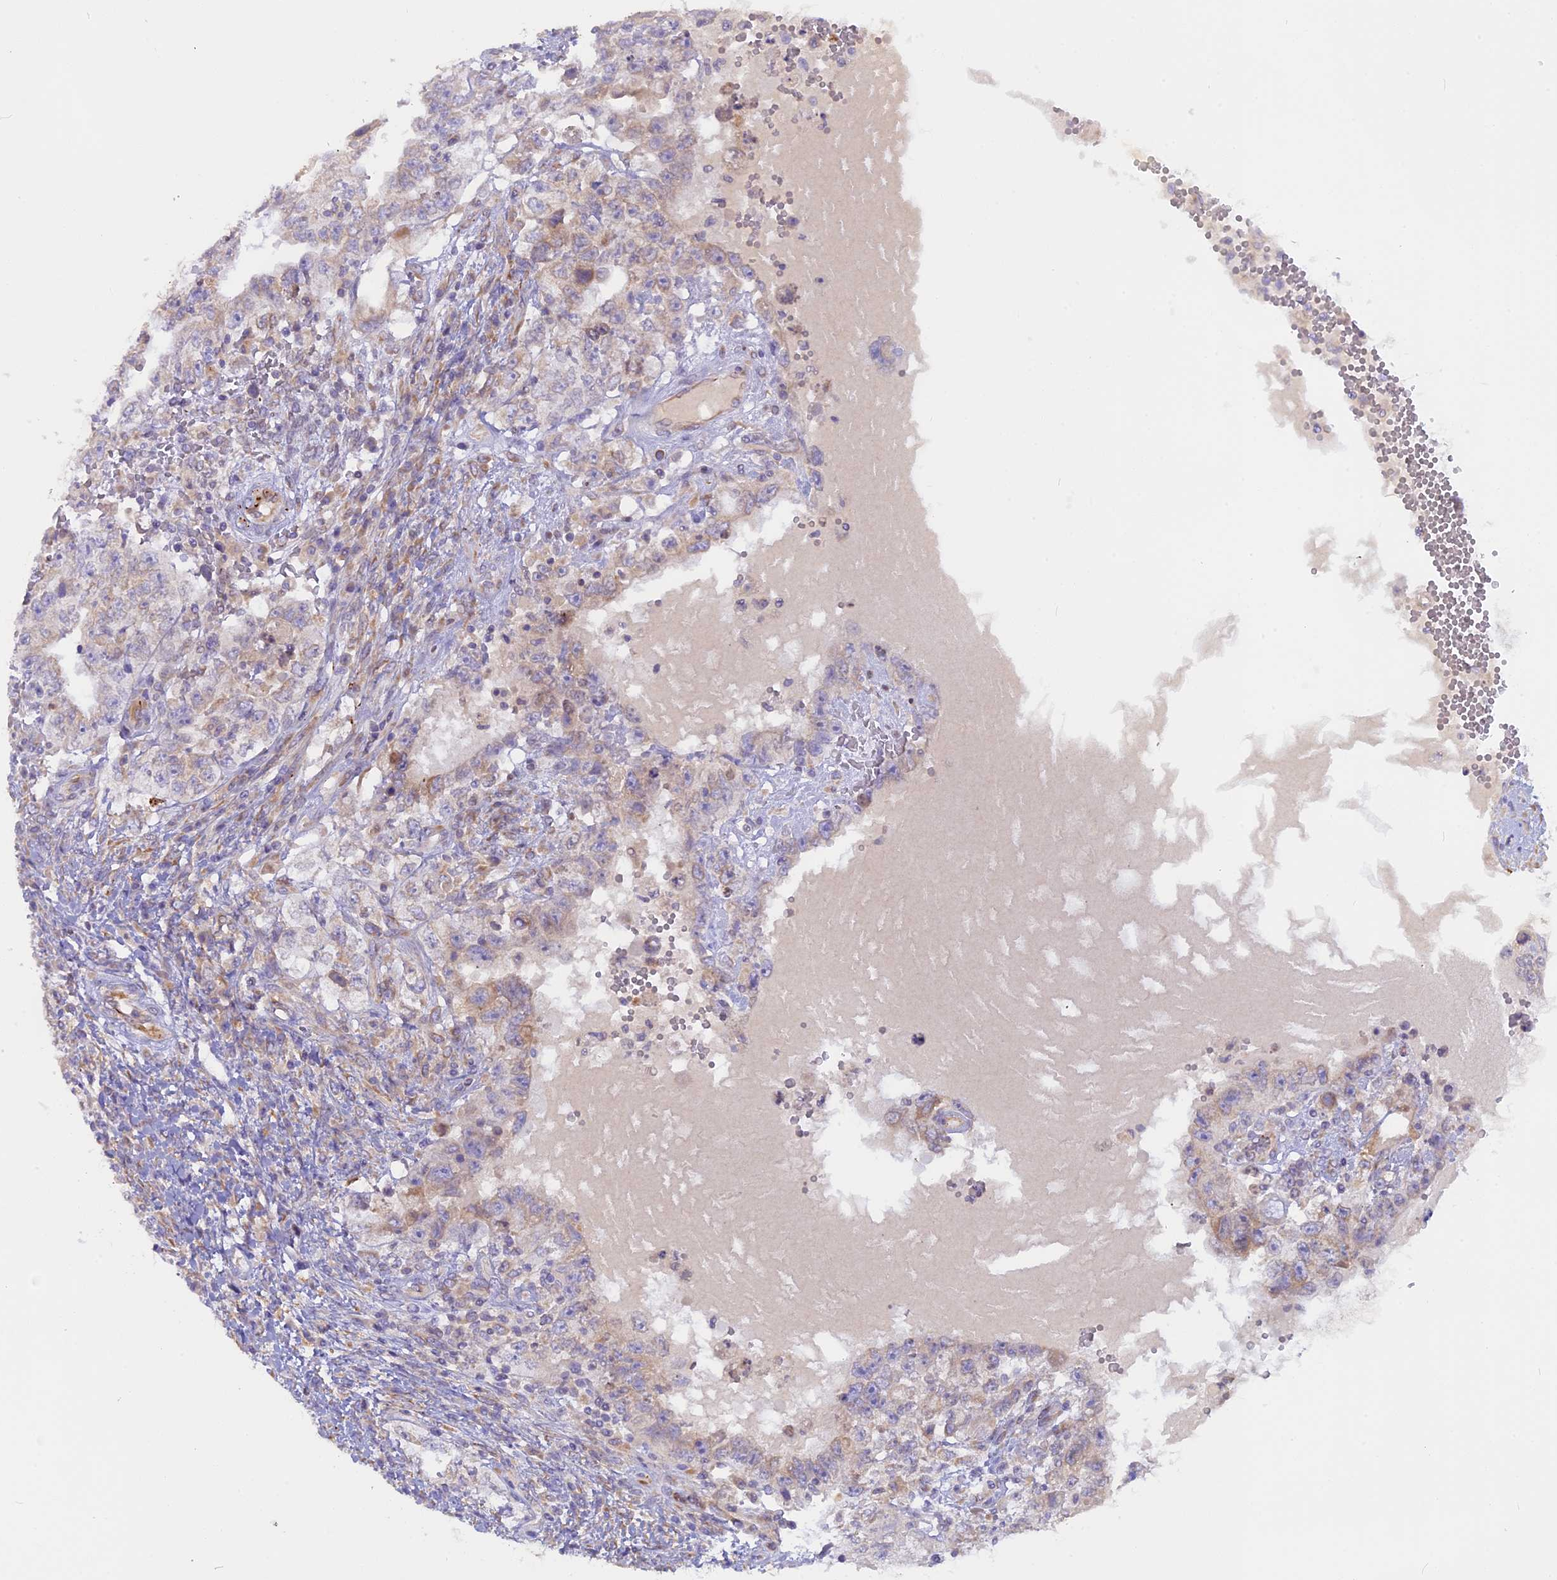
{"staining": {"intensity": "weak", "quantity": "<25%", "location": "cytoplasmic/membranous"}, "tissue": "testis cancer", "cell_type": "Tumor cells", "image_type": "cancer", "snomed": [{"axis": "morphology", "description": "Carcinoma, Embryonal, NOS"}, {"axis": "topography", "description": "Testis"}], "caption": "High power microscopy photomicrograph of an IHC histopathology image of embryonal carcinoma (testis), revealing no significant expression in tumor cells.", "gene": "TLCD1", "patient": {"sex": "male", "age": 26}}